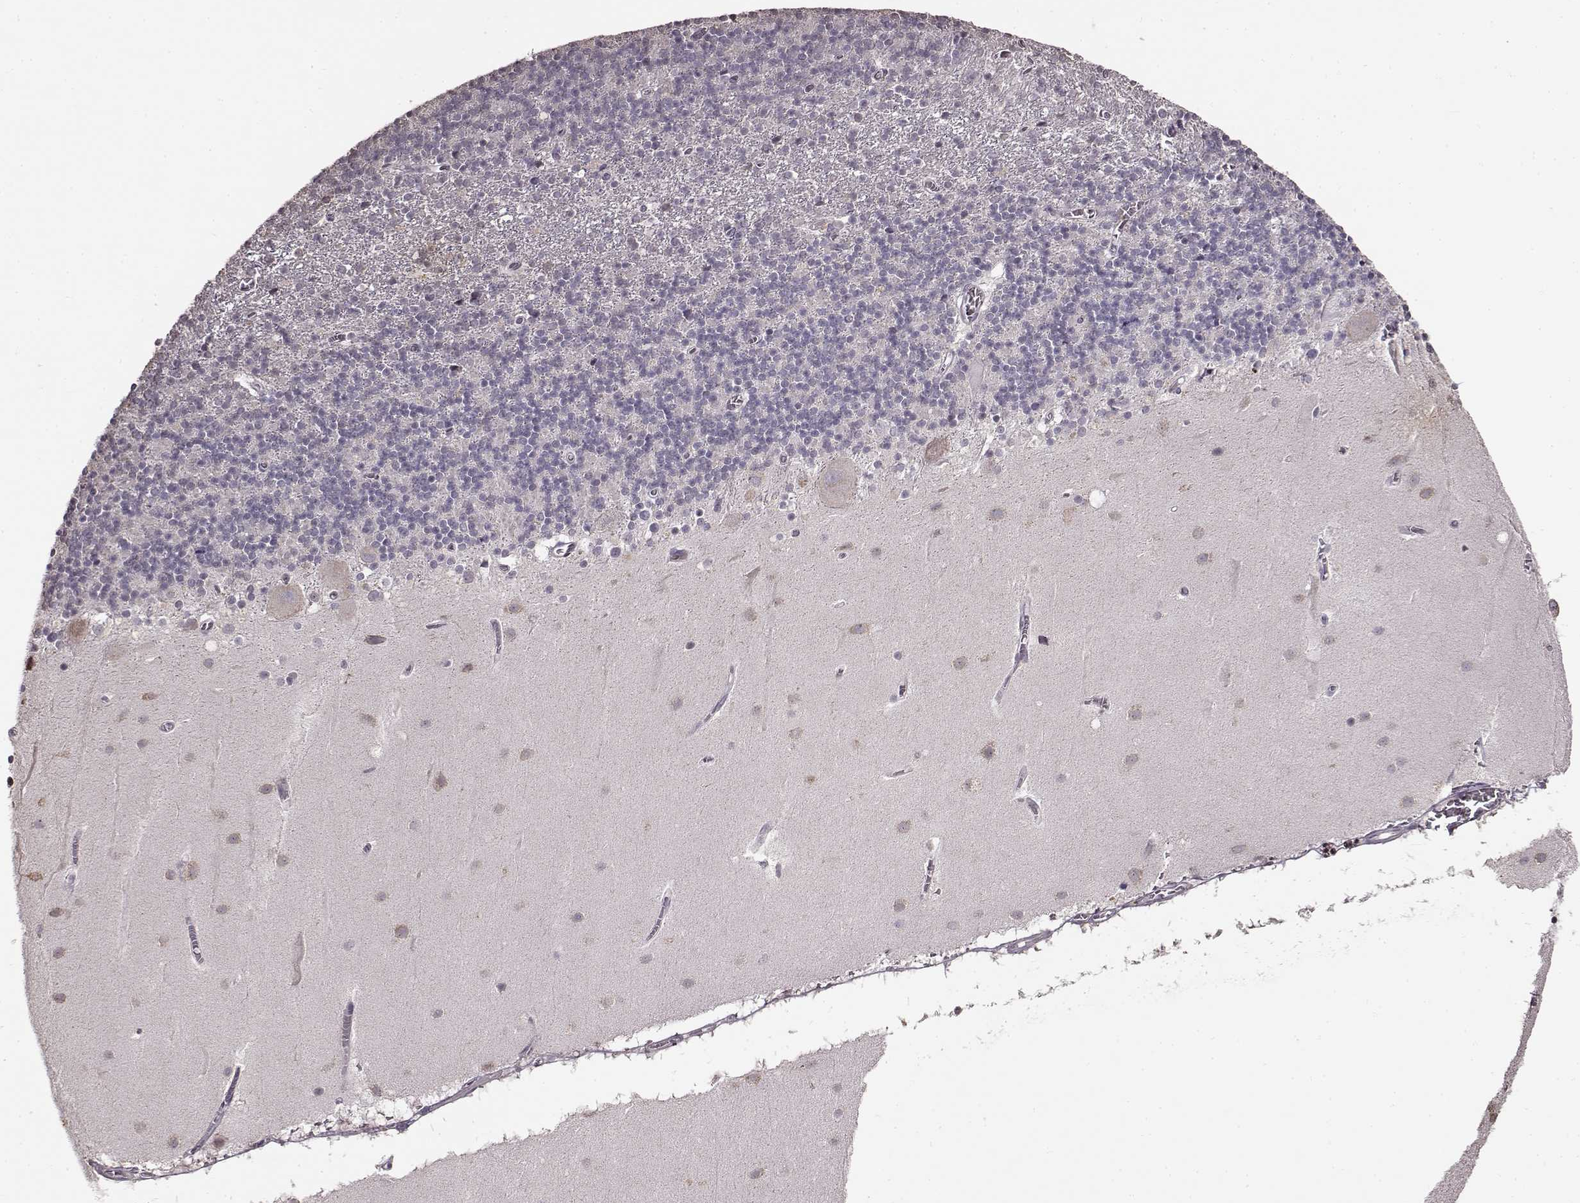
{"staining": {"intensity": "negative", "quantity": "none", "location": "none"}, "tissue": "cerebellum", "cell_type": "Cells in granular layer", "image_type": "normal", "snomed": [{"axis": "morphology", "description": "Normal tissue, NOS"}, {"axis": "topography", "description": "Cerebellum"}], "caption": "Cerebellum stained for a protein using IHC displays no expression cells in granular layer.", "gene": "FSHB", "patient": {"sex": "male", "age": 70}}